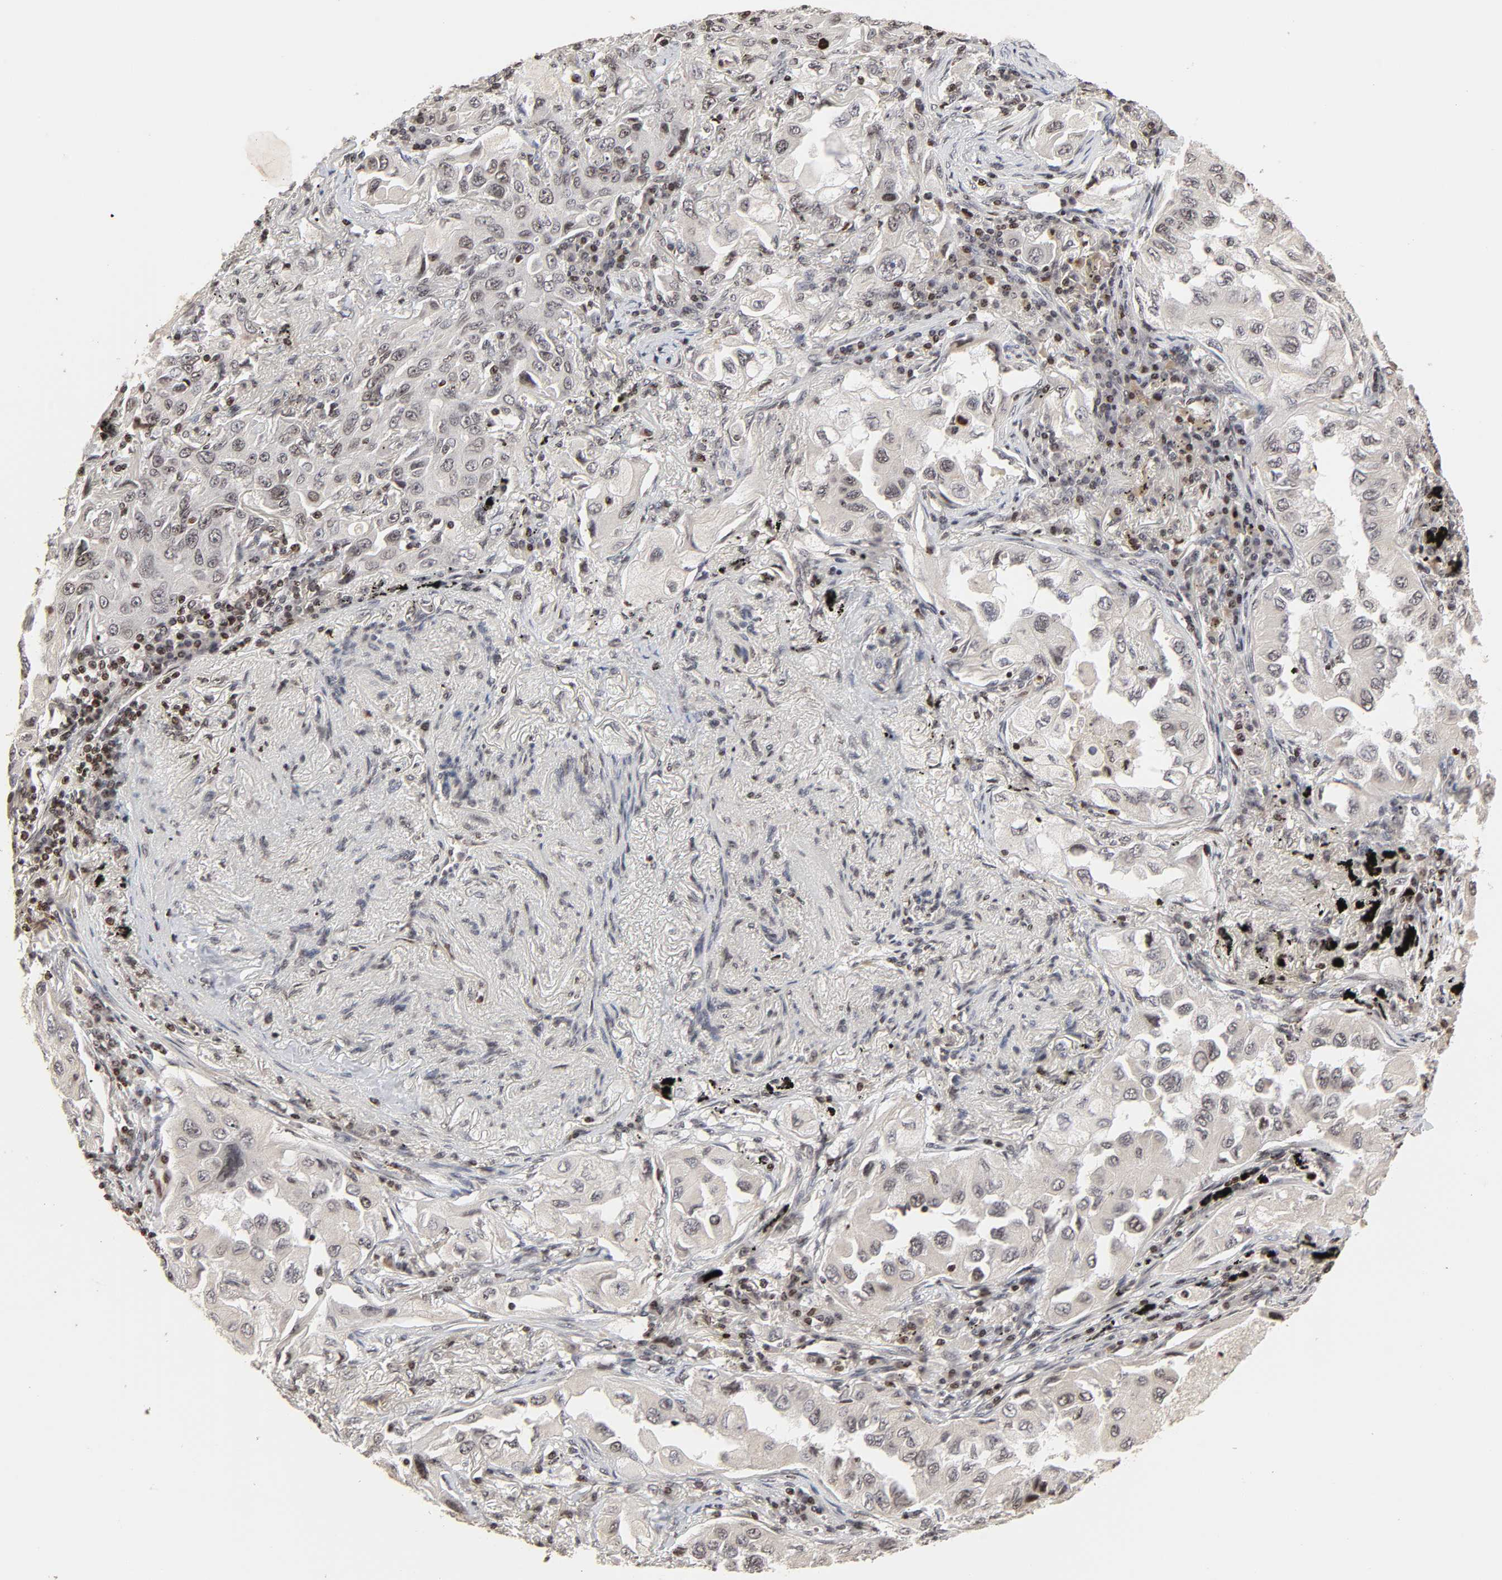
{"staining": {"intensity": "negative", "quantity": "none", "location": "none"}, "tissue": "lung cancer", "cell_type": "Tumor cells", "image_type": "cancer", "snomed": [{"axis": "morphology", "description": "Adenocarcinoma, NOS"}, {"axis": "topography", "description": "Lung"}], "caption": "Tumor cells show no significant expression in lung cancer (adenocarcinoma).", "gene": "ZNF473", "patient": {"sex": "female", "age": 65}}